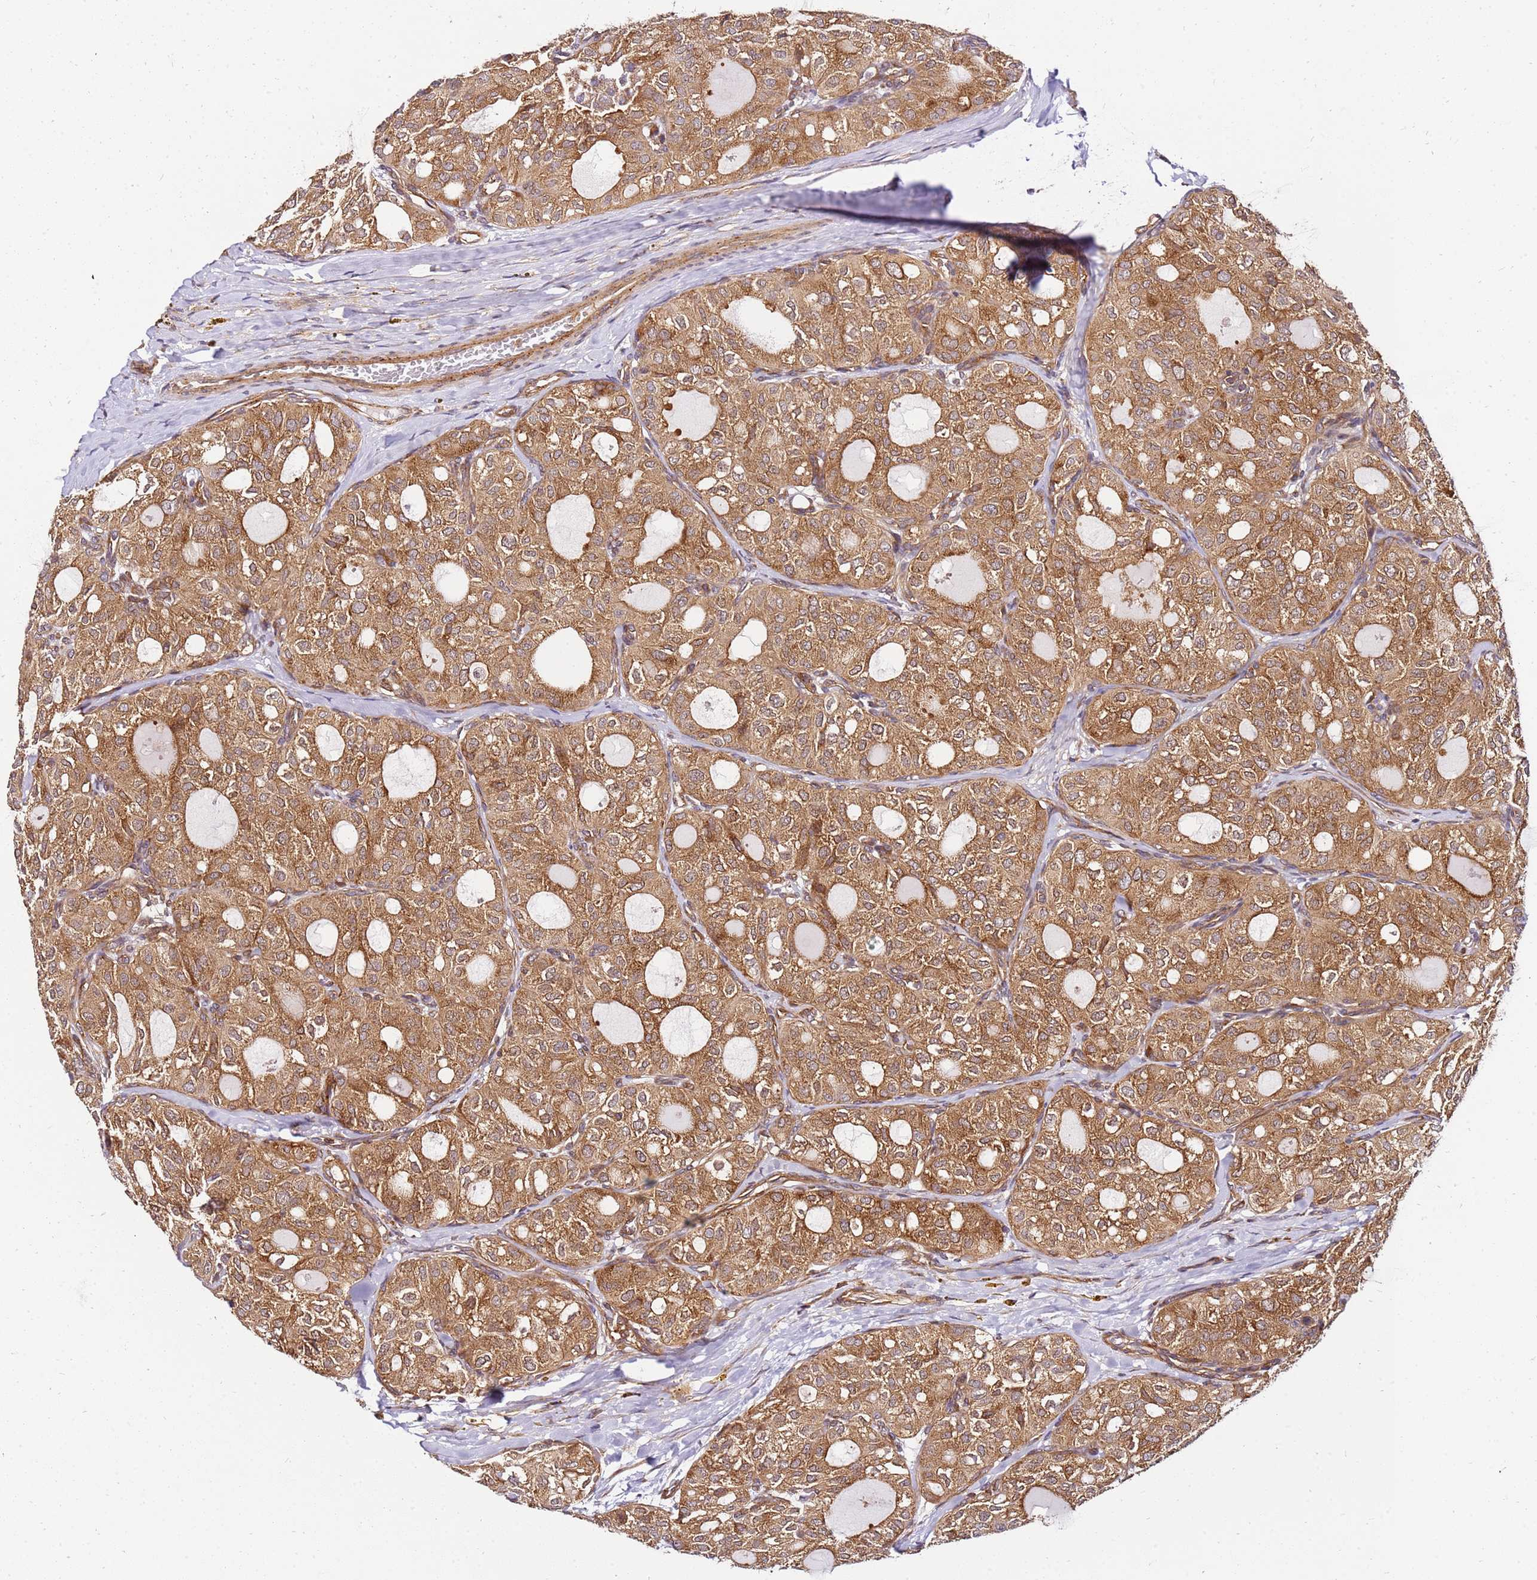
{"staining": {"intensity": "moderate", "quantity": ">75%", "location": "cytoplasmic/membranous"}, "tissue": "thyroid cancer", "cell_type": "Tumor cells", "image_type": "cancer", "snomed": [{"axis": "morphology", "description": "Follicular adenoma carcinoma, NOS"}, {"axis": "topography", "description": "Thyroid gland"}], "caption": "Tumor cells reveal medium levels of moderate cytoplasmic/membranous positivity in approximately >75% of cells in human thyroid cancer.", "gene": "PIH1D1", "patient": {"sex": "male", "age": 75}}